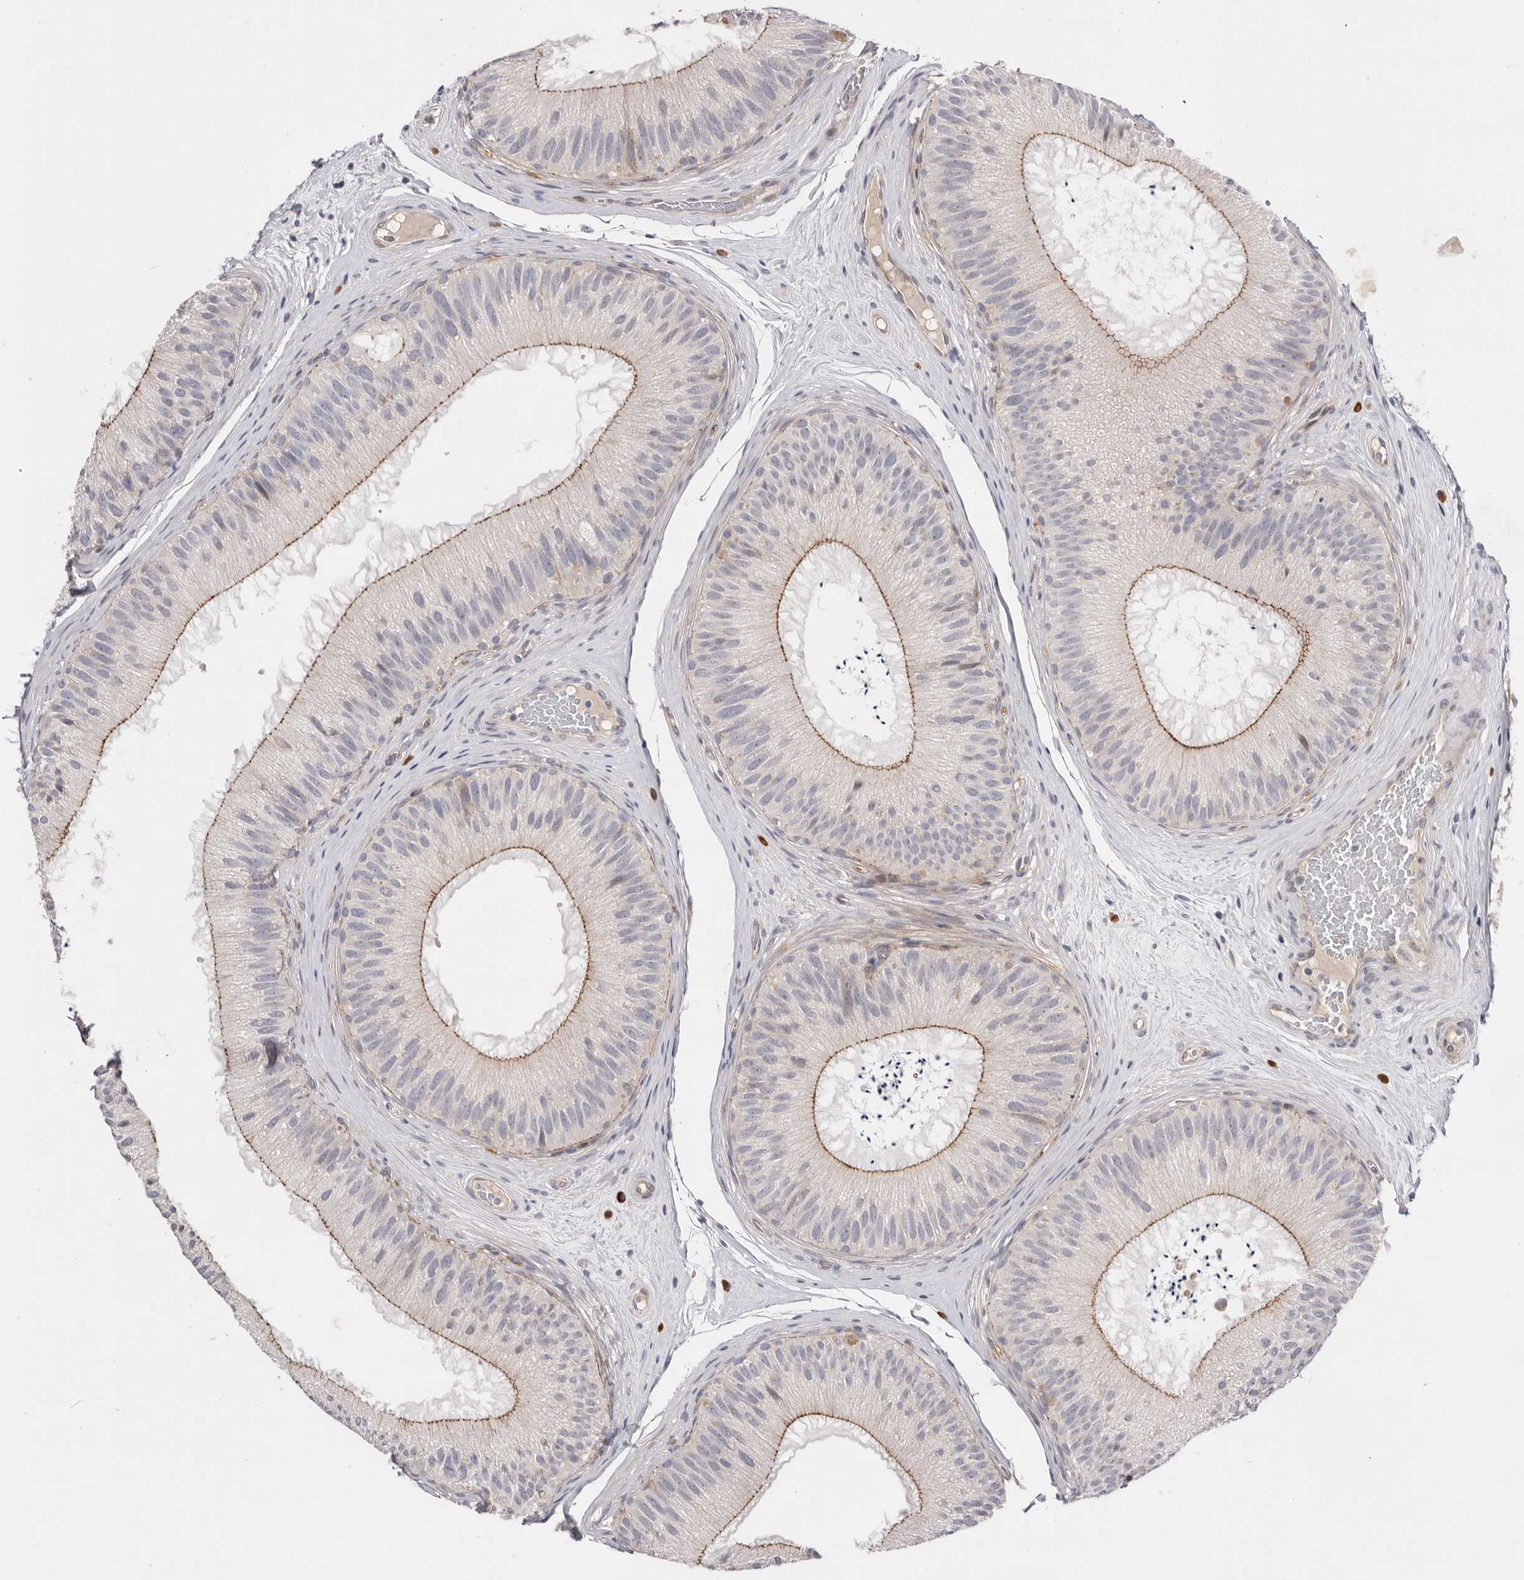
{"staining": {"intensity": "moderate", "quantity": "25%-75%", "location": "cytoplasmic/membranous"}, "tissue": "epididymis", "cell_type": "Glandular cells", "image_type": "normal", "snomed": [{"axis": "morphology", "description": "Normal tissue, NOS"}, {"axis": "topography", "description": "Epididymis"}], "caption": "This photomicrograph shows unremarkable epididymis stained with IHC to label a protein in brown. The cytoplasmic/membranous of glandular cells show moderate positivity for the protein. Nuclei are counter-stained blue.", "gene": "USH1C", "patient": {"sex": "male", "age": 45}}